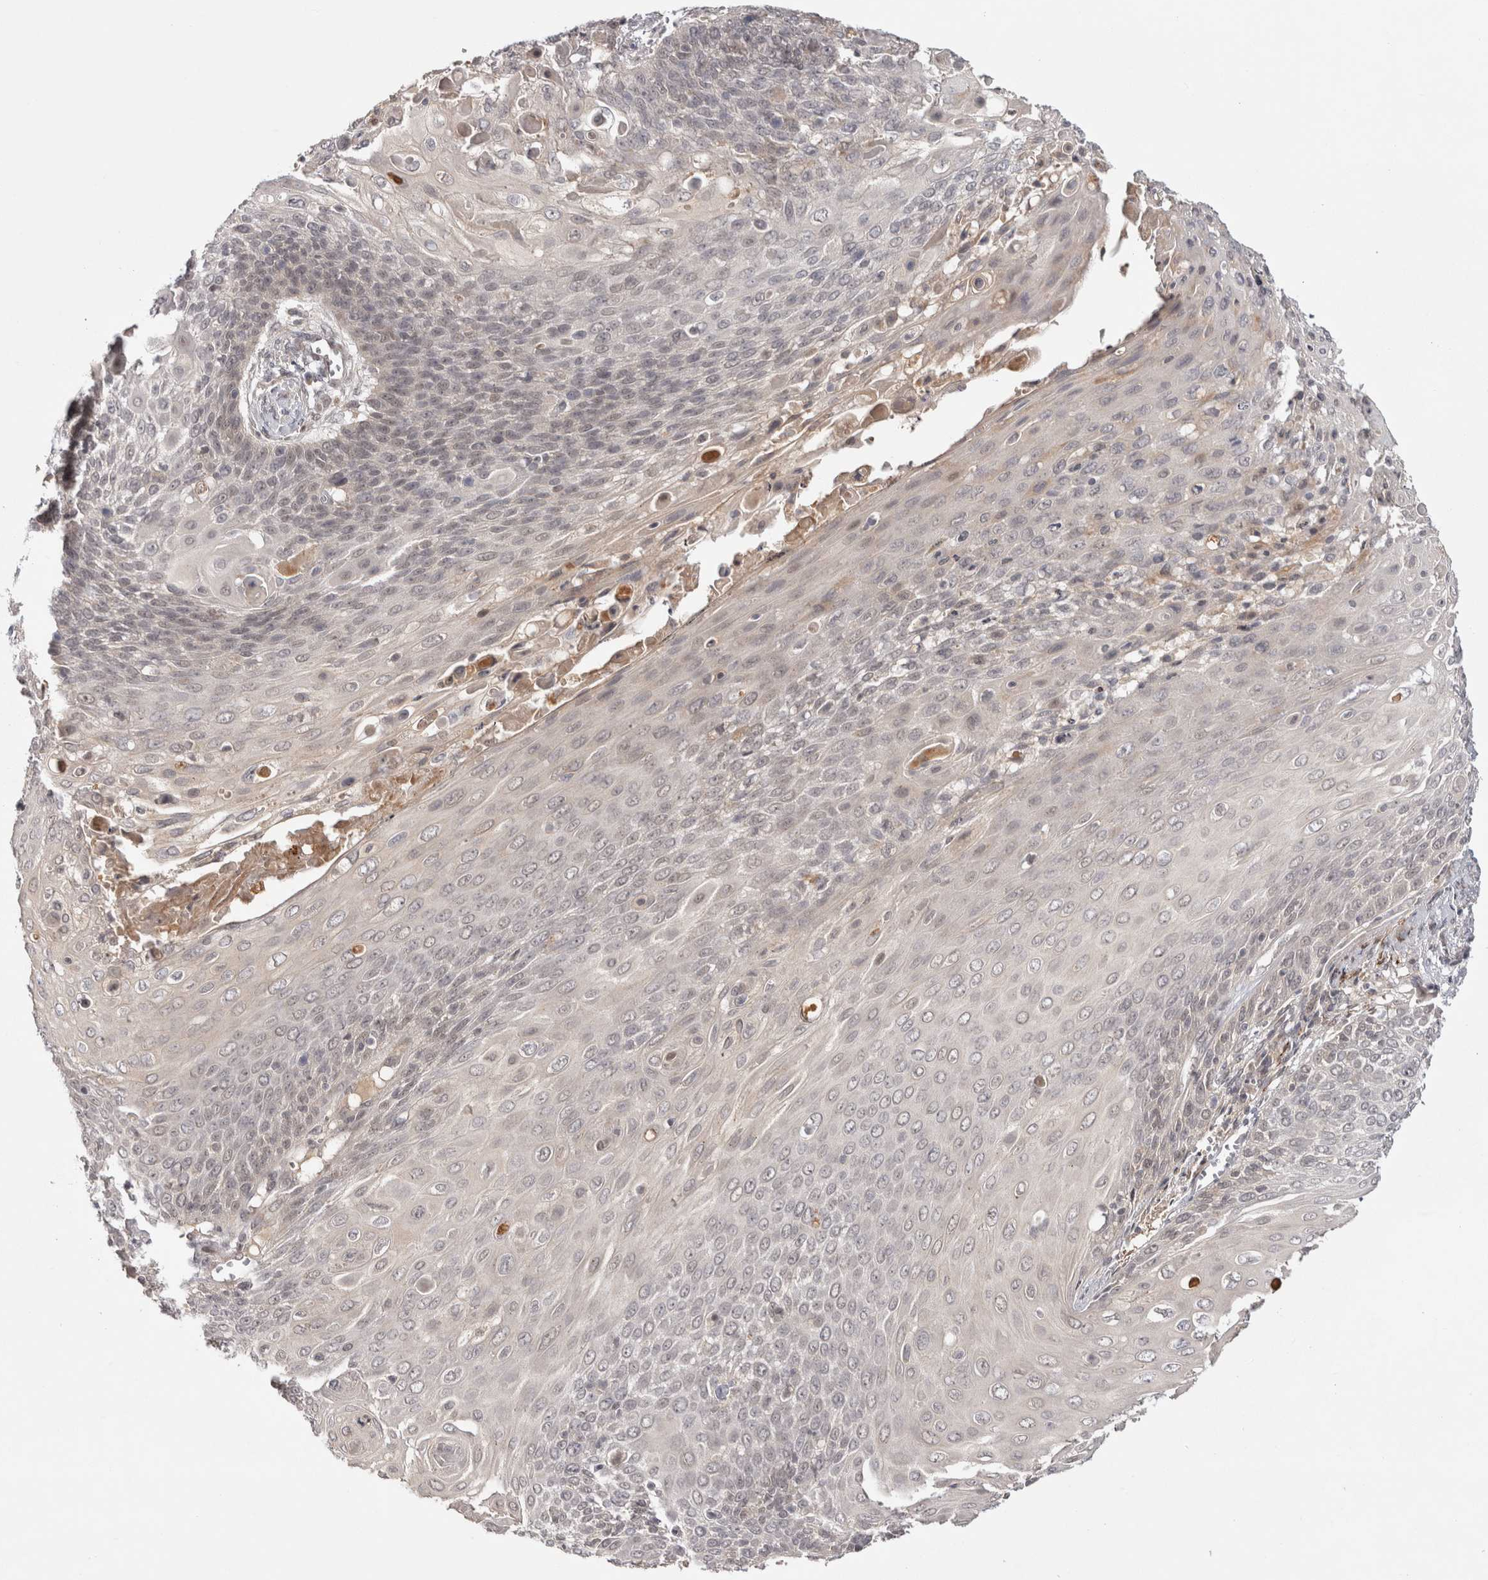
{"staining": {"intensity": "negative", "quantity": "none", "location": "none"}, "tissue": "cervical cancer", "cell_type": "Tumor cells", "image_type": "cancer", "snomed": [{"axis": "morphology", "description": "Squamous cell carcinoma, NOS"}, {"axis": "topography", "description": "Cervix"}], "caption": "A high-resolution micrograph shows immunohistochemistry (IHC) staining of cervical squamous cell carcinoma, which shows no significant expression in tumor cells.", "gene": "ZNF318", "patient": {"sex": "female", "age": 39}}